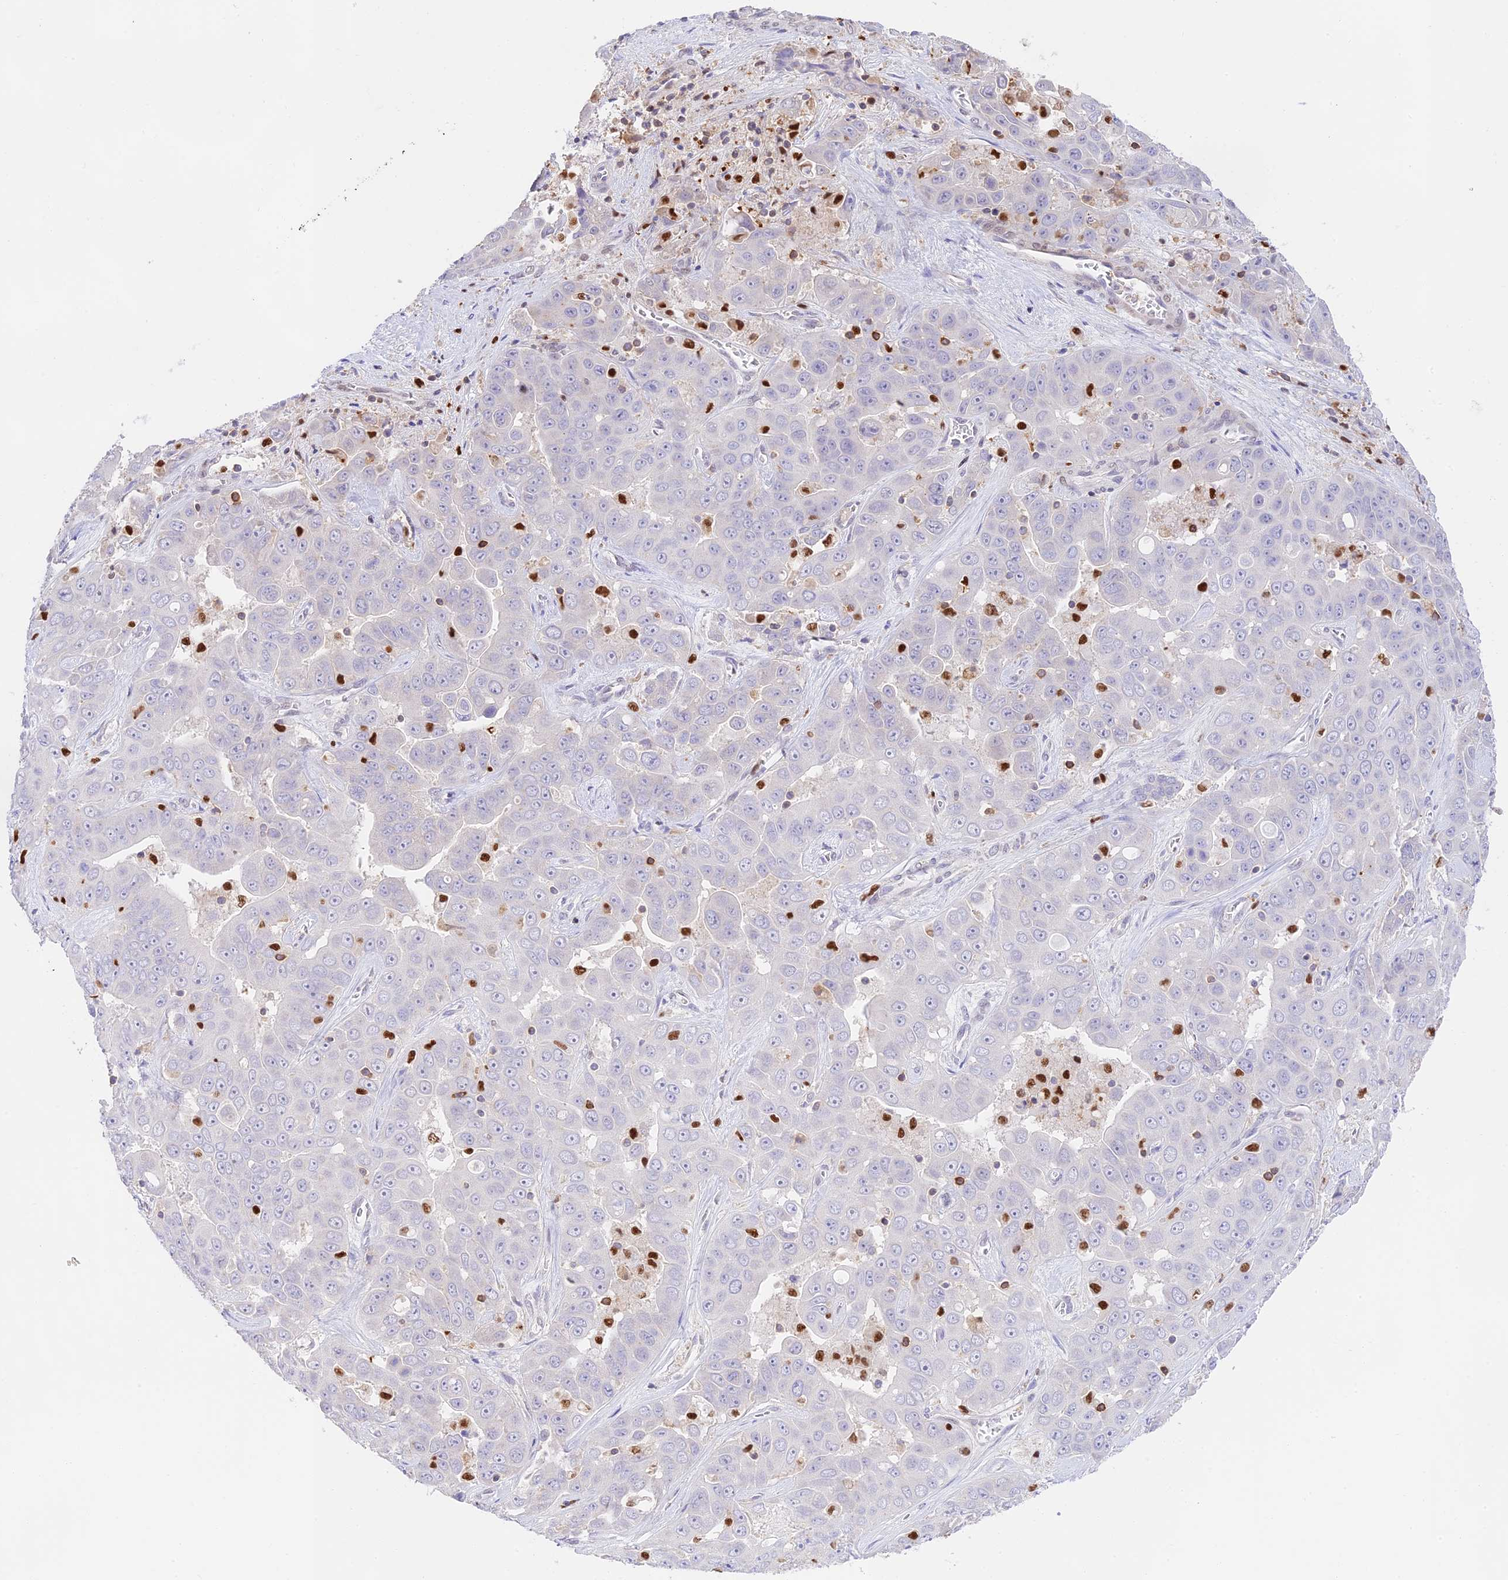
{"staining": {"intensity": "negative", "quantity": "none", "location": "none"}, "tissue": "liver cancer", "cell_type": "Tumor cells", "image_type": "cancer", "snomed": [{"axis": "morphology", "description": "Cholangiocarcinoma"}, {"axis": "topography", "description": "Liver"}], "caption": "This is an IHC photomicrograph of human cholangiocarcinoma (liver). There is no positivity in tumor cells.", "gene": "DENND1C", "patient": {"sex": "female", "age": 52}}